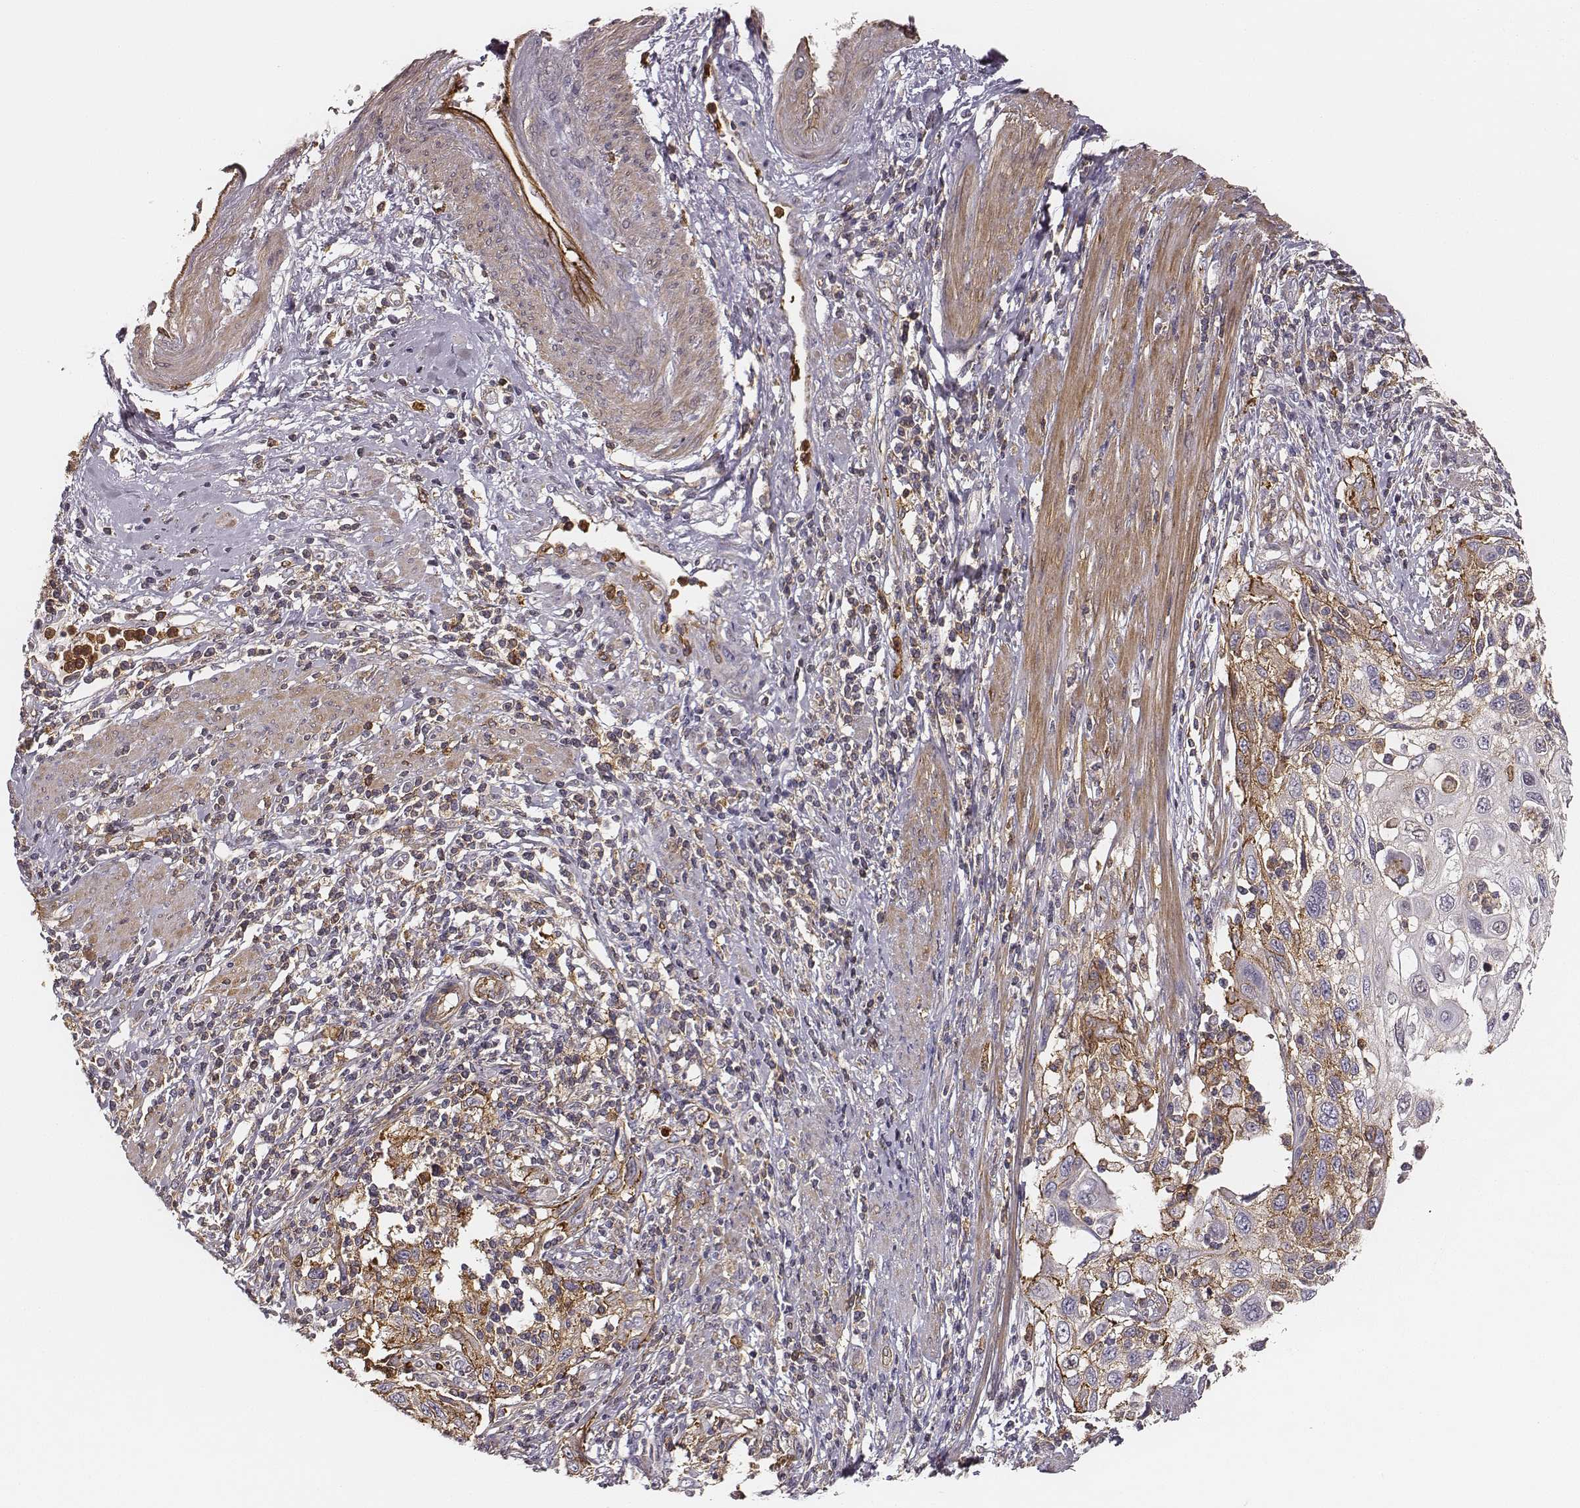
{"staining": {"intensity": "weak", "quantity": "<25%", "location": "cytoplasmic/membranous"}, "tissue": "cervical cancer", "cell_type": "Tumor cells", "image_type": "cancer", "snomed": [{"axis": "morphology", "description": "Squamous cell carcinoma, NOS"}, {"axis": "topography", "description": "Cervix"}], "caption": "Photomicrograph shows no significant protein staining in tumor cells of cervical cancer (squamous cell carcinoma).", "gene": "ZYX", "patient": {"sex": "female", "age": 70}}